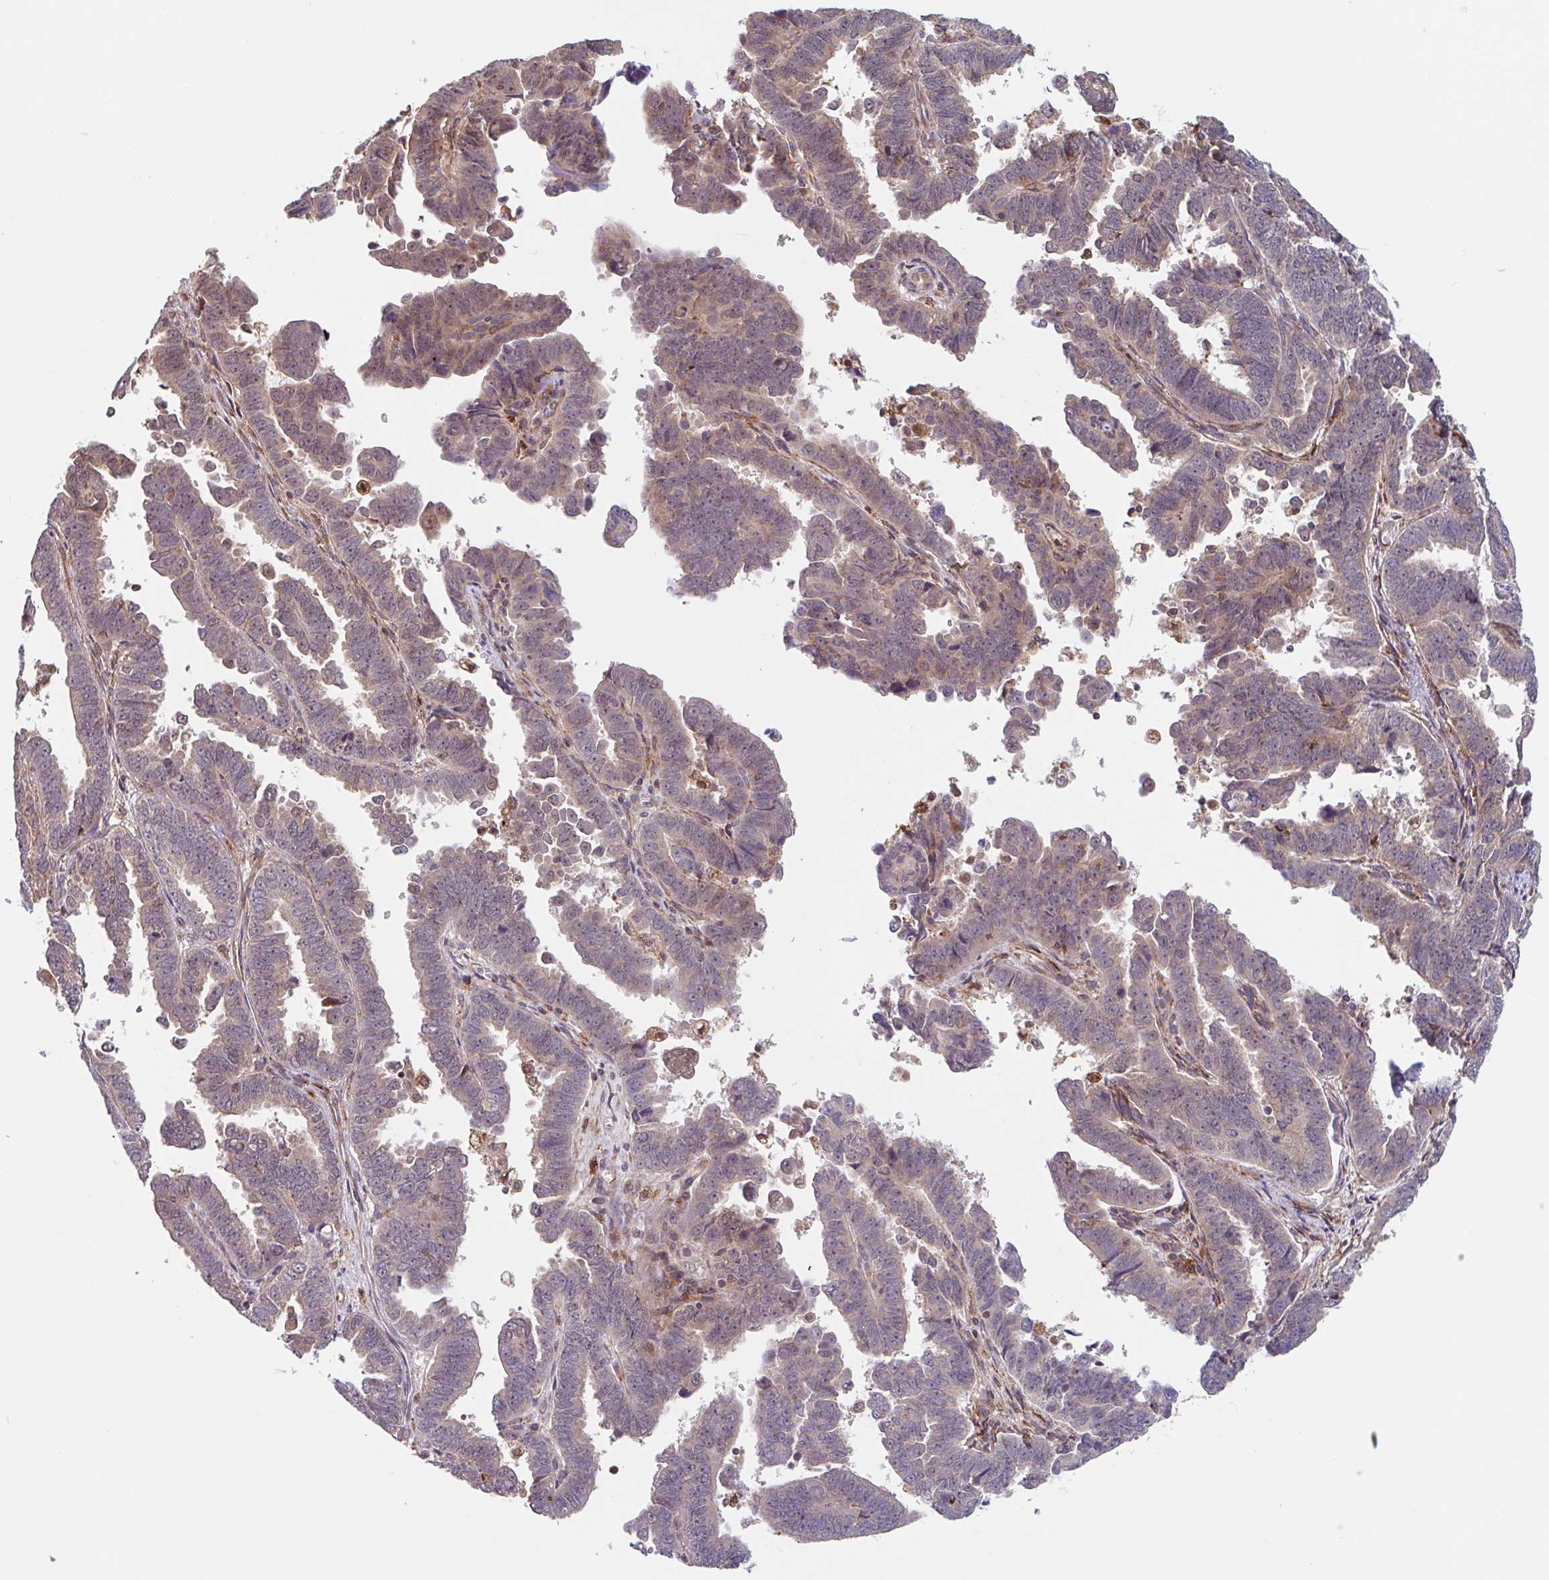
{"staining": {"intensity": "weak", "quantity": "<25%", "location": "nuclear"}, "tissue": "endometrial cancer", "cell_type": "Tumor cells", "image_type": "cancer", "snomed": [{"axis": "morphology", "description": "Adenocarcinoma, NOS"}, {"axis": "topography", "description": "Endometrium"}], "caption": "The image demonstrates no staining of tumor cells in endometrial cancer (adenocarcinoma).", "gene": "NUB1", "patient": {"sex": "female", "age": 75}}